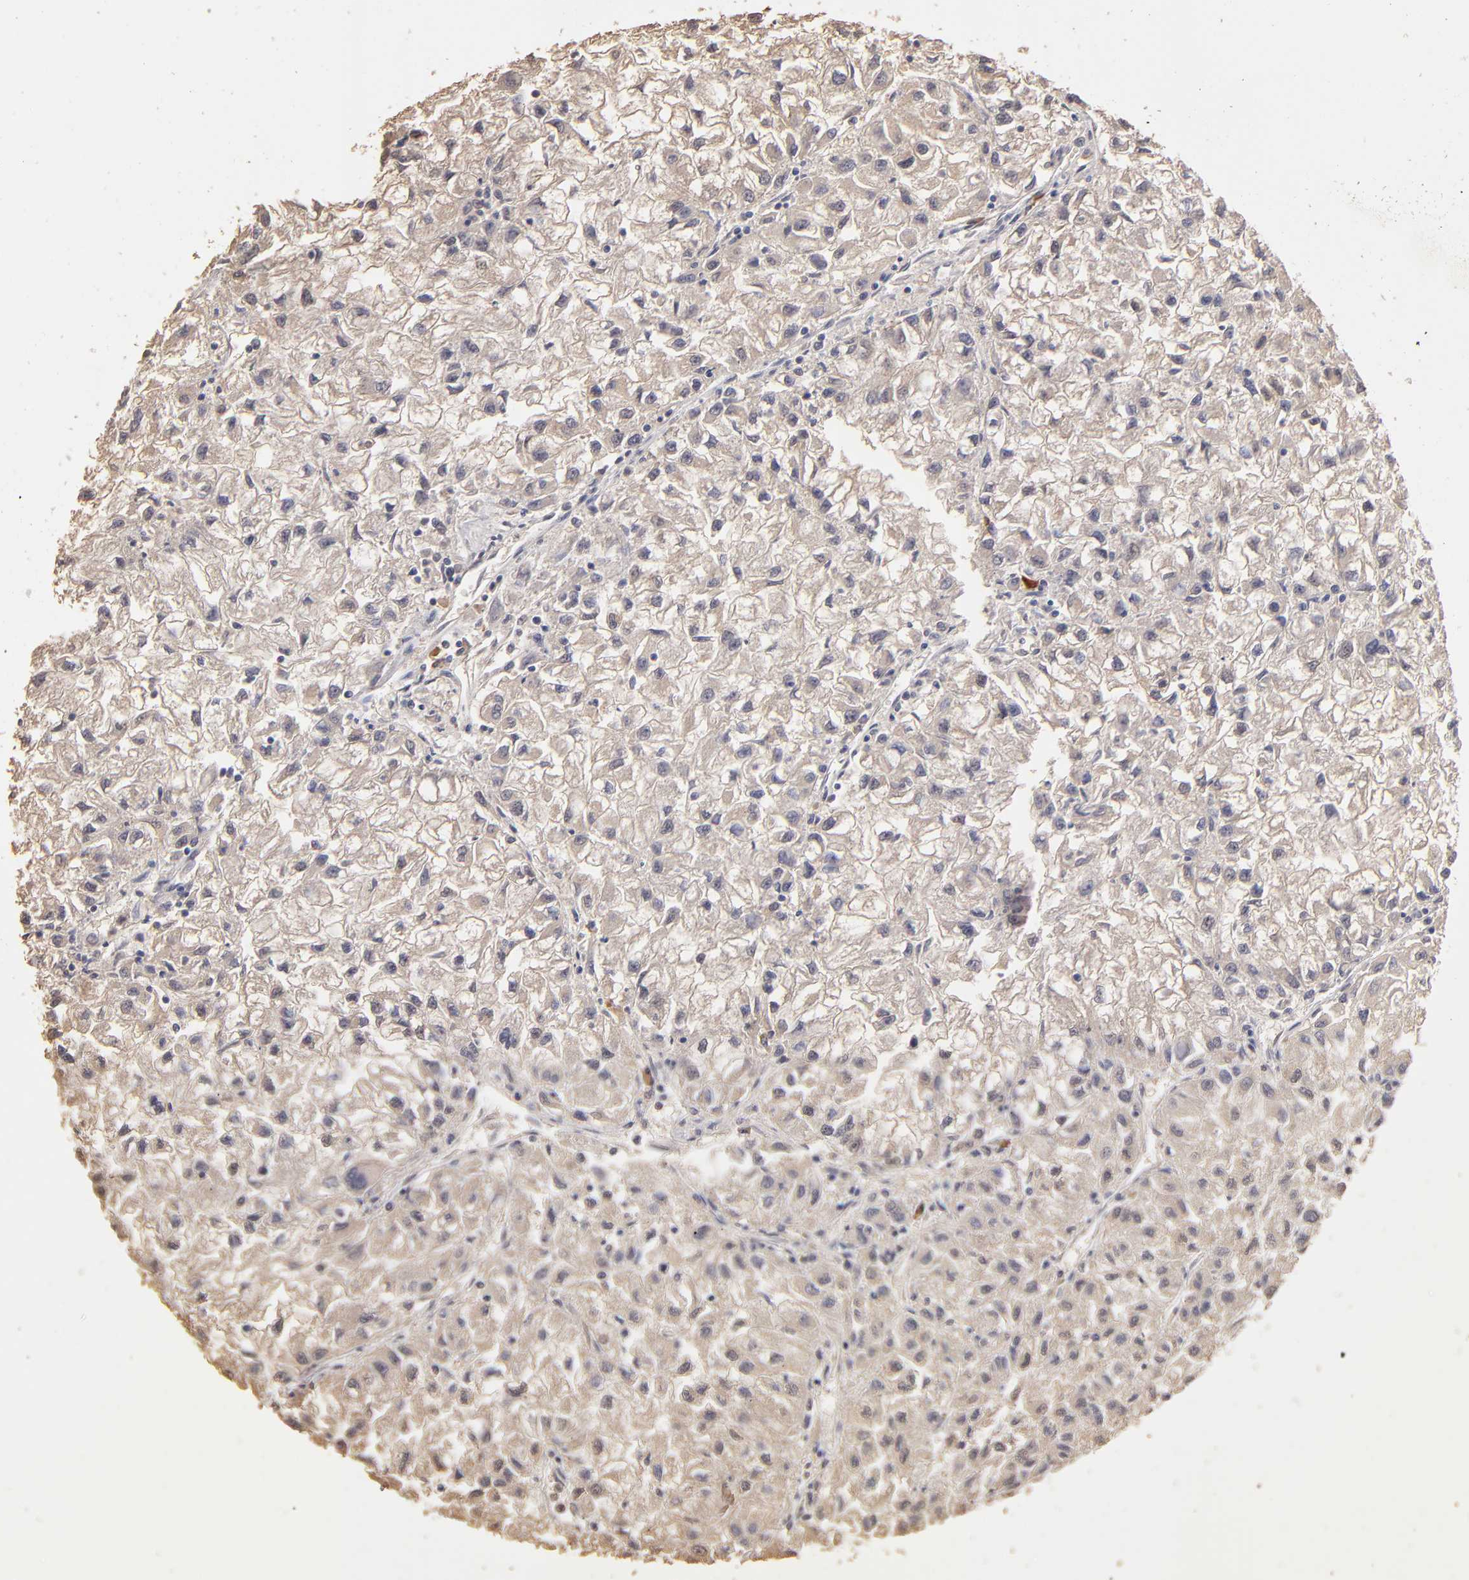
{"staining": {"intensity": "weak", "quantity": "25%-75%", "location": "cytoplasmic/membranous"}, "tissue": "renal cancer", "cell_type": "Tumor cells", "image_type": "cancer", "snomed": [{"axis": "morphology", "description": "Adenocarcinoma, NOS"}, {"axis": "topography", "description": "Kidney"}], "caption": "This is an image of immunohistochemistry (IHC) staining of renal cancer (adenocarcinoma), which shows weak staining in the cytoplasmic/membranous of tumor cells.", "gene": "OPHN1", "patient": {"sex": "male", "age": 59}}